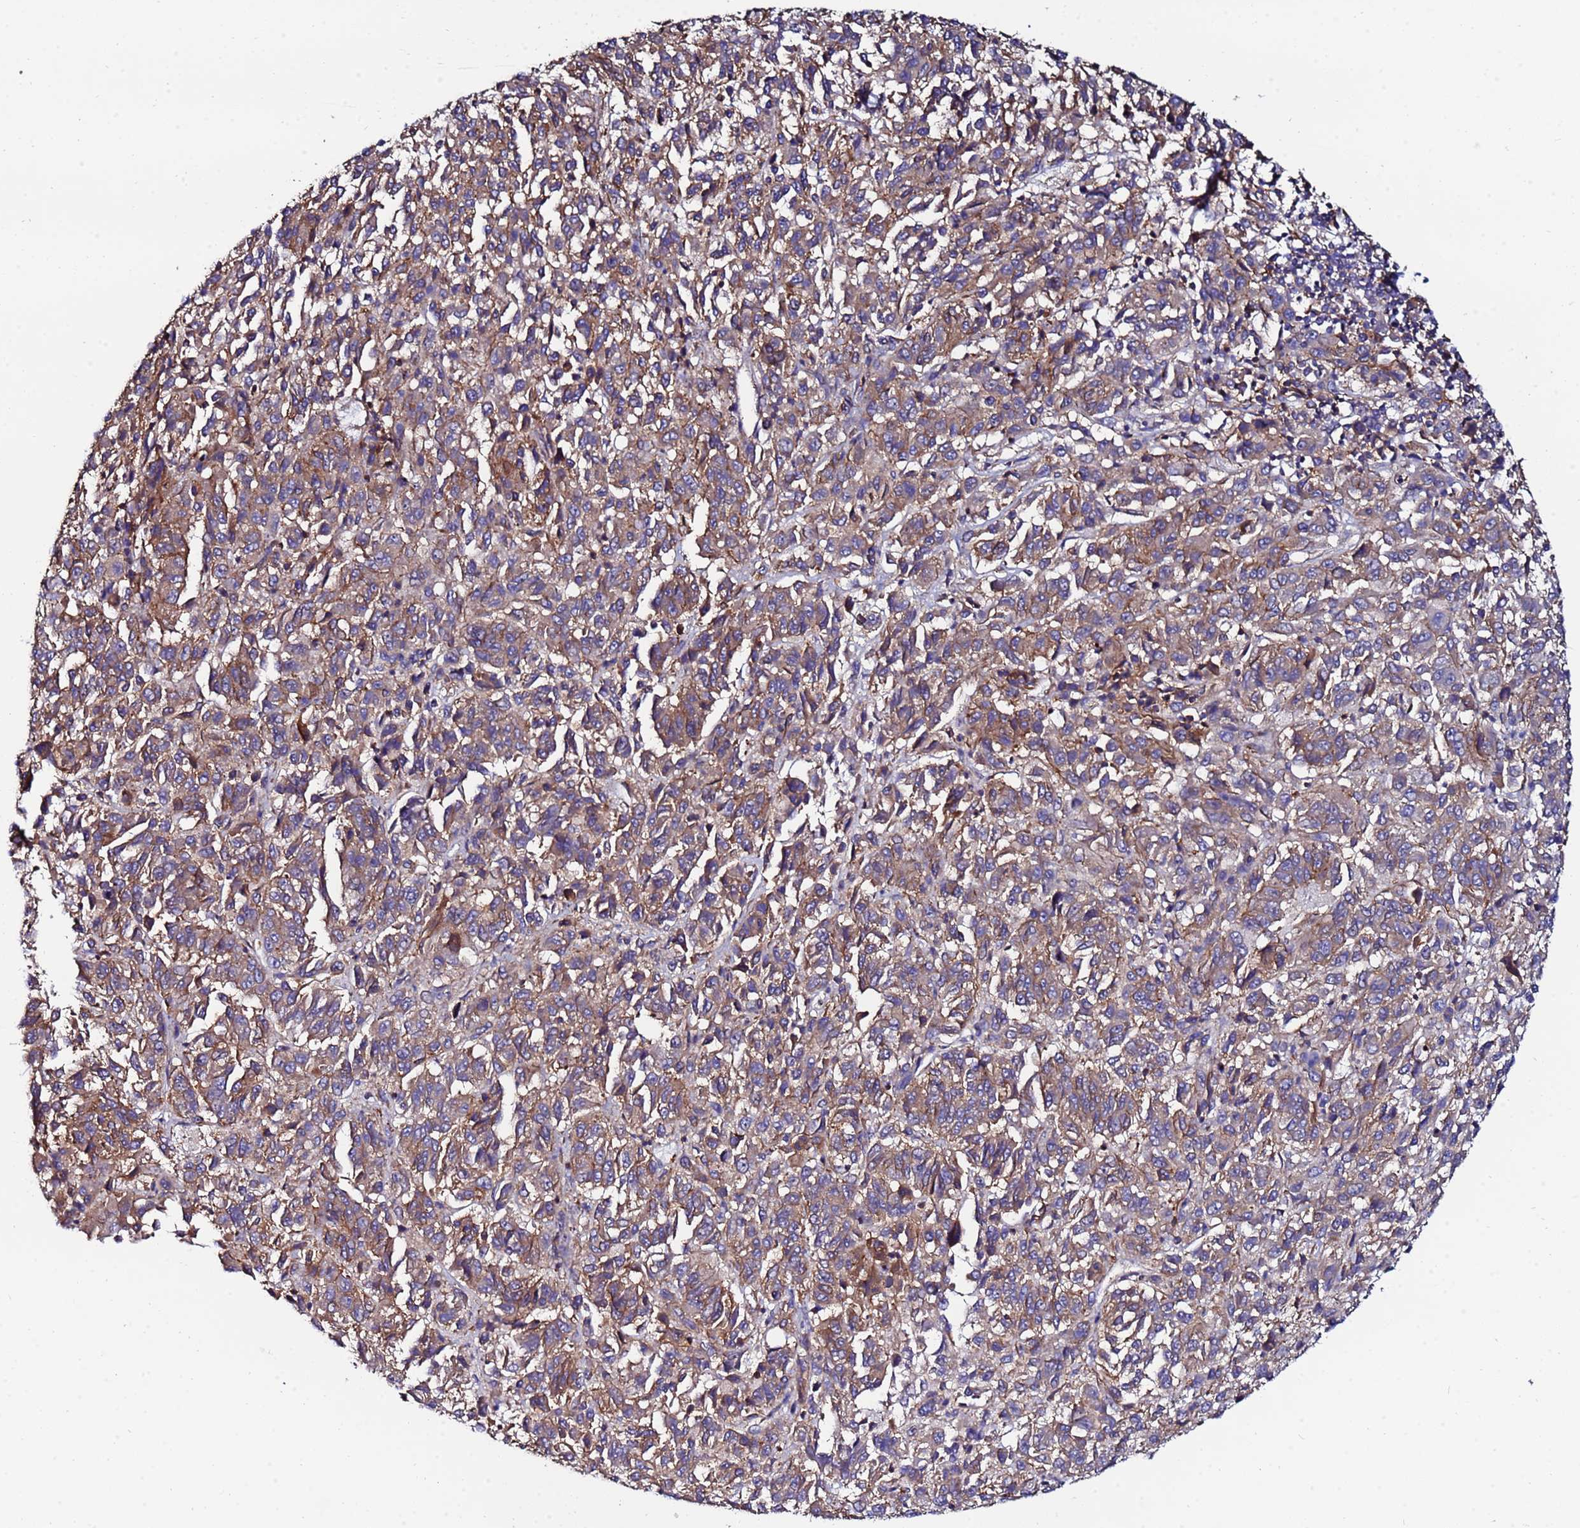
{"staining": {"intensity": "moderate", "quantity": ">75%", "location": "cytoplasmic/membranous"}, "tissue": "melanoma", "cell_type": "Tumor cells", "image_type": "cancer", "snomed": [{"axis": "morphology", "description": "Malignant melanoma, Metastatic site"}, {"axis": "topography", "description": "Lung"}], "caption": "Protein staining reveals moderate cytoplasmic/membranous positivity in approximately >75% of tumor cells in melanoma.", "gene": "POTEE", "patient": {"sex": "male", "age": 64}}